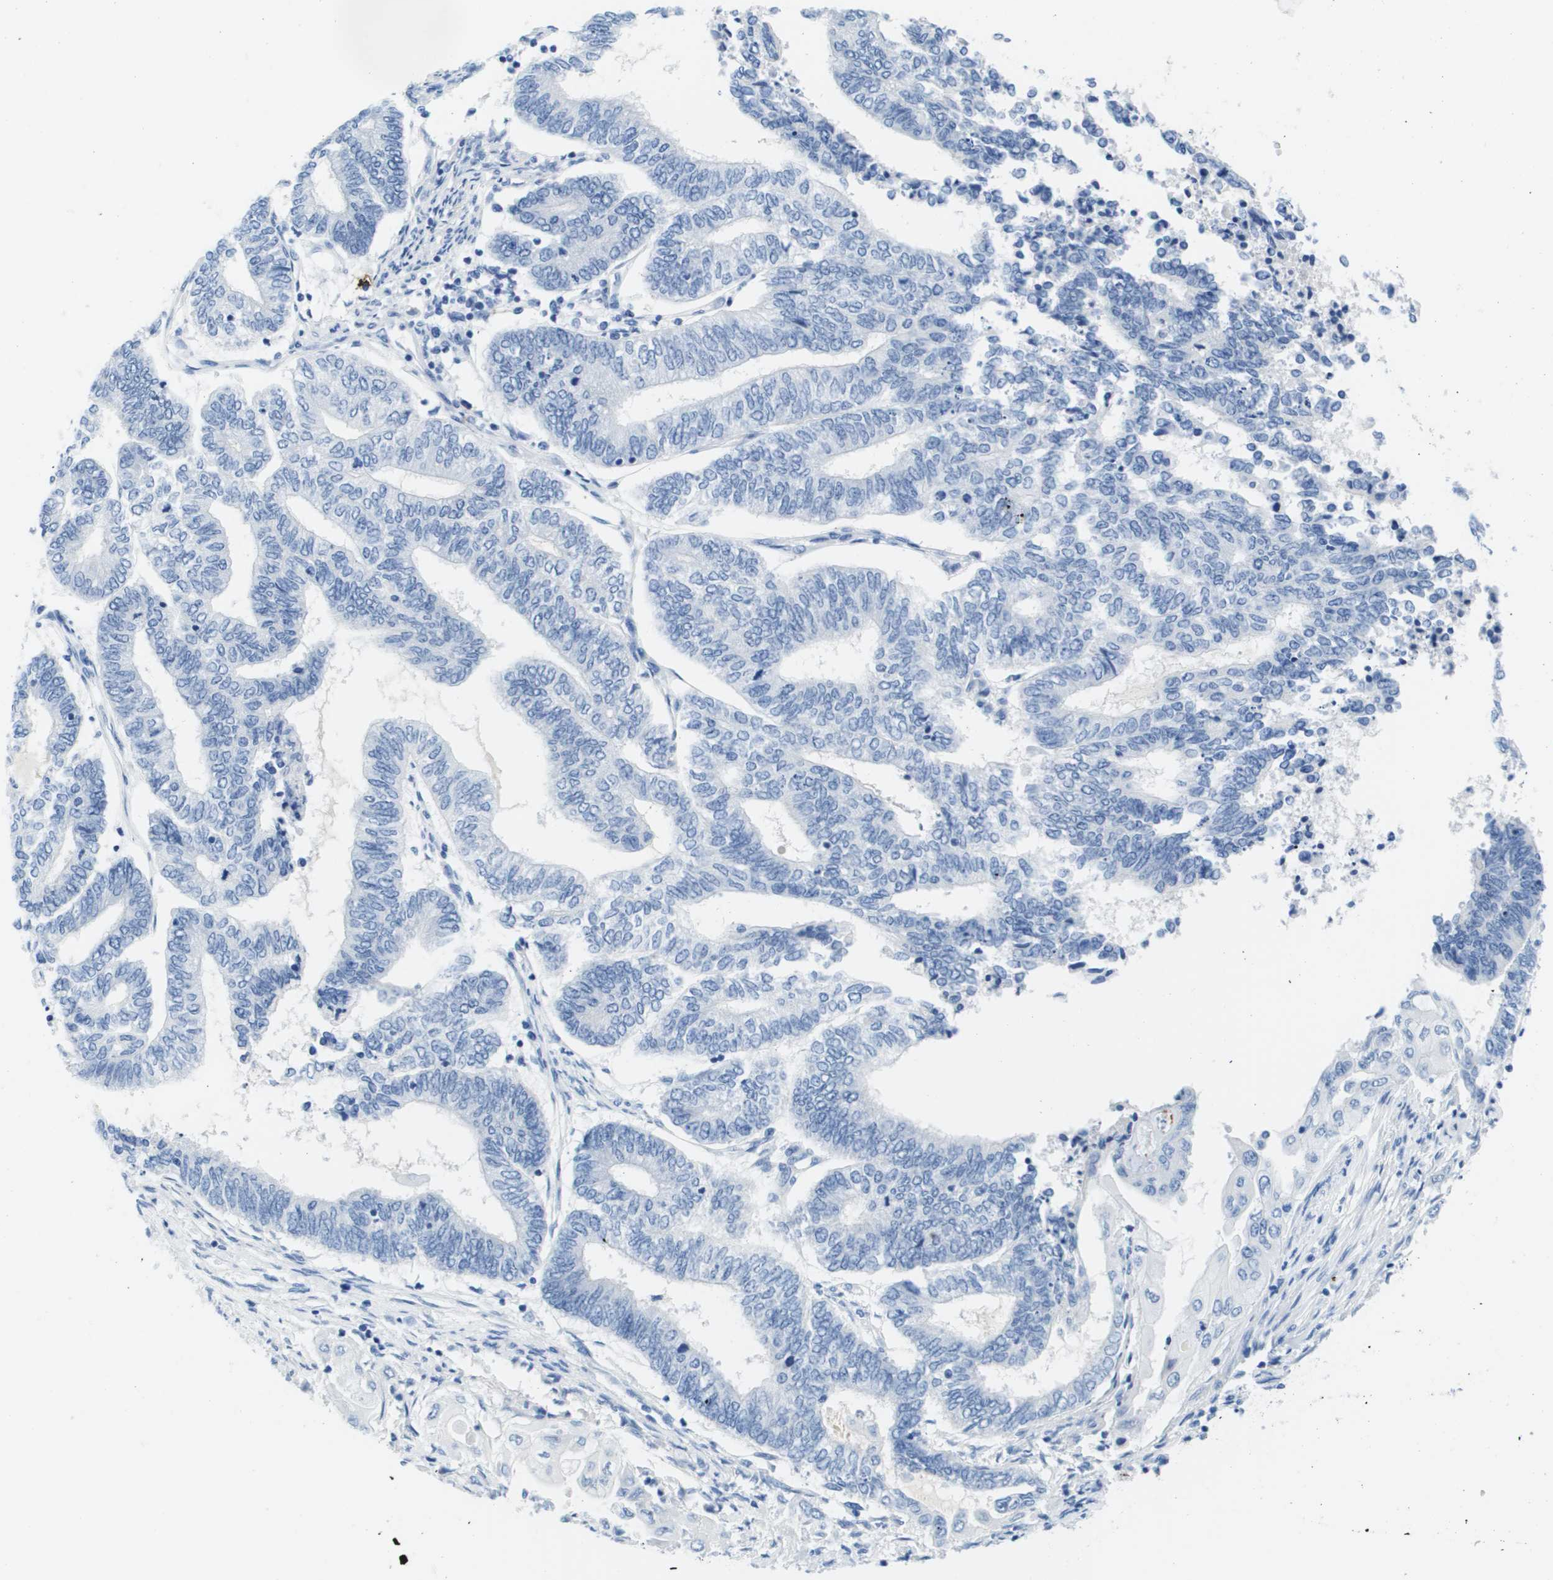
{"staining": {"intensity": "negative", "quantity": "none", "location": "none"}, "tissue": "endometrial cancer", "cell_type": "Tumor cells", "image_type": "cancer", "snomed": [{"axis": "morphology", "description": "Adenocarcinoma, NOS"}, {"axis": "topography", "description": "Uterus"}, {"axis": "topography", "description": "Endometrium"}], "caption": "Endometrial cancer (adenocarcinoma) stained for a protein using immunohistochemistry (IHC) exhibits no positivity tumor cells.", "gene": "MS4A1", "patient": {"sex": "female", "age": 70}}